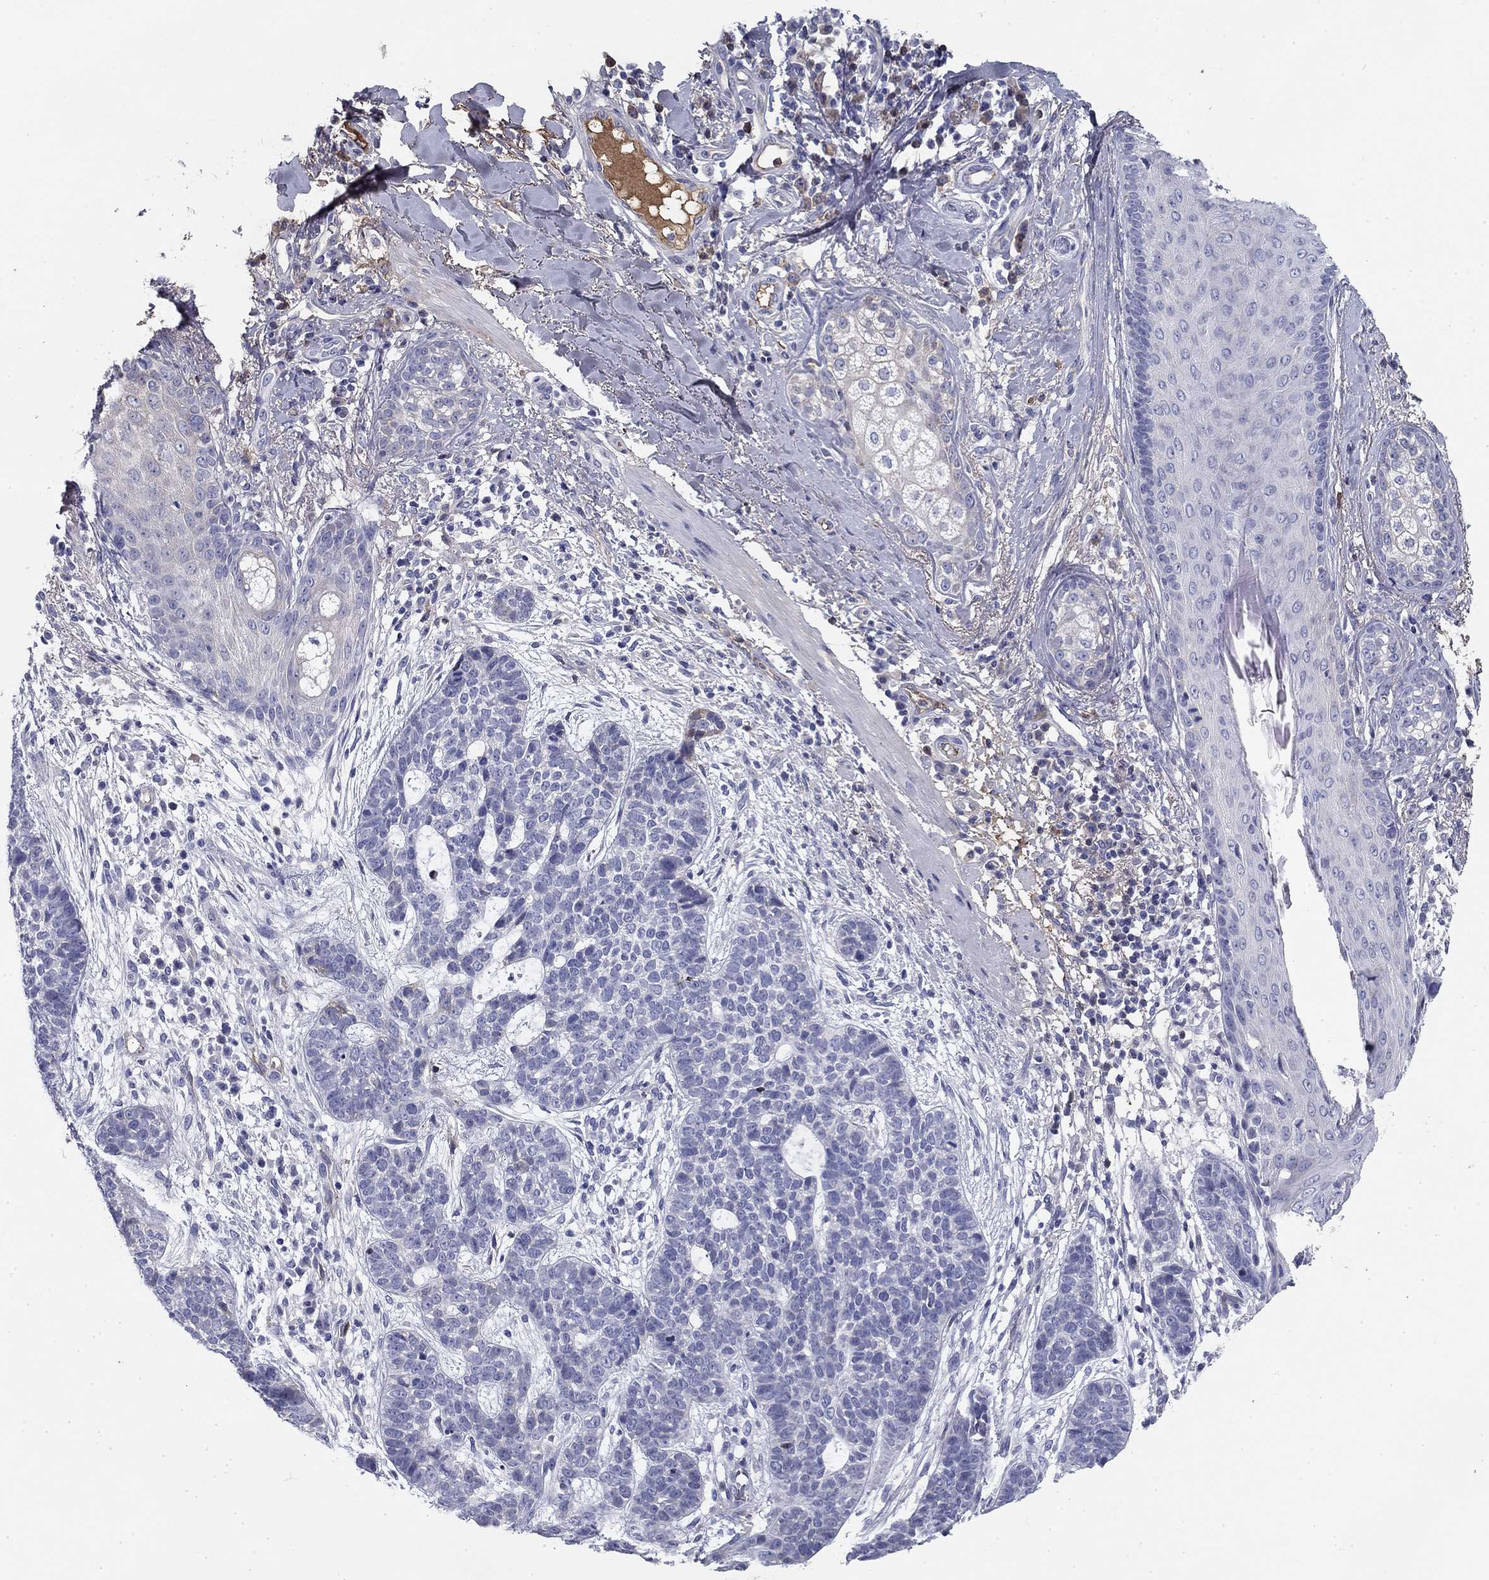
{"staining": {"intensity": "negative", "quantity": "none", "location": "none"}, "tissue": "skin cancer", "cell_type": "Tumor cells", "image_type": "cancer", "snomed": [{"axis": "morphology", "description": "Squamous cell carcinoma, NOS"}, {"axis": "topography", "description": "Skin"}], "caption": "Tumor cells are negative for brown protein staining in squamous cell carcinoma (skin).", "gene": "CPLX4", "patient": {"sex": "male", "age": 88}}